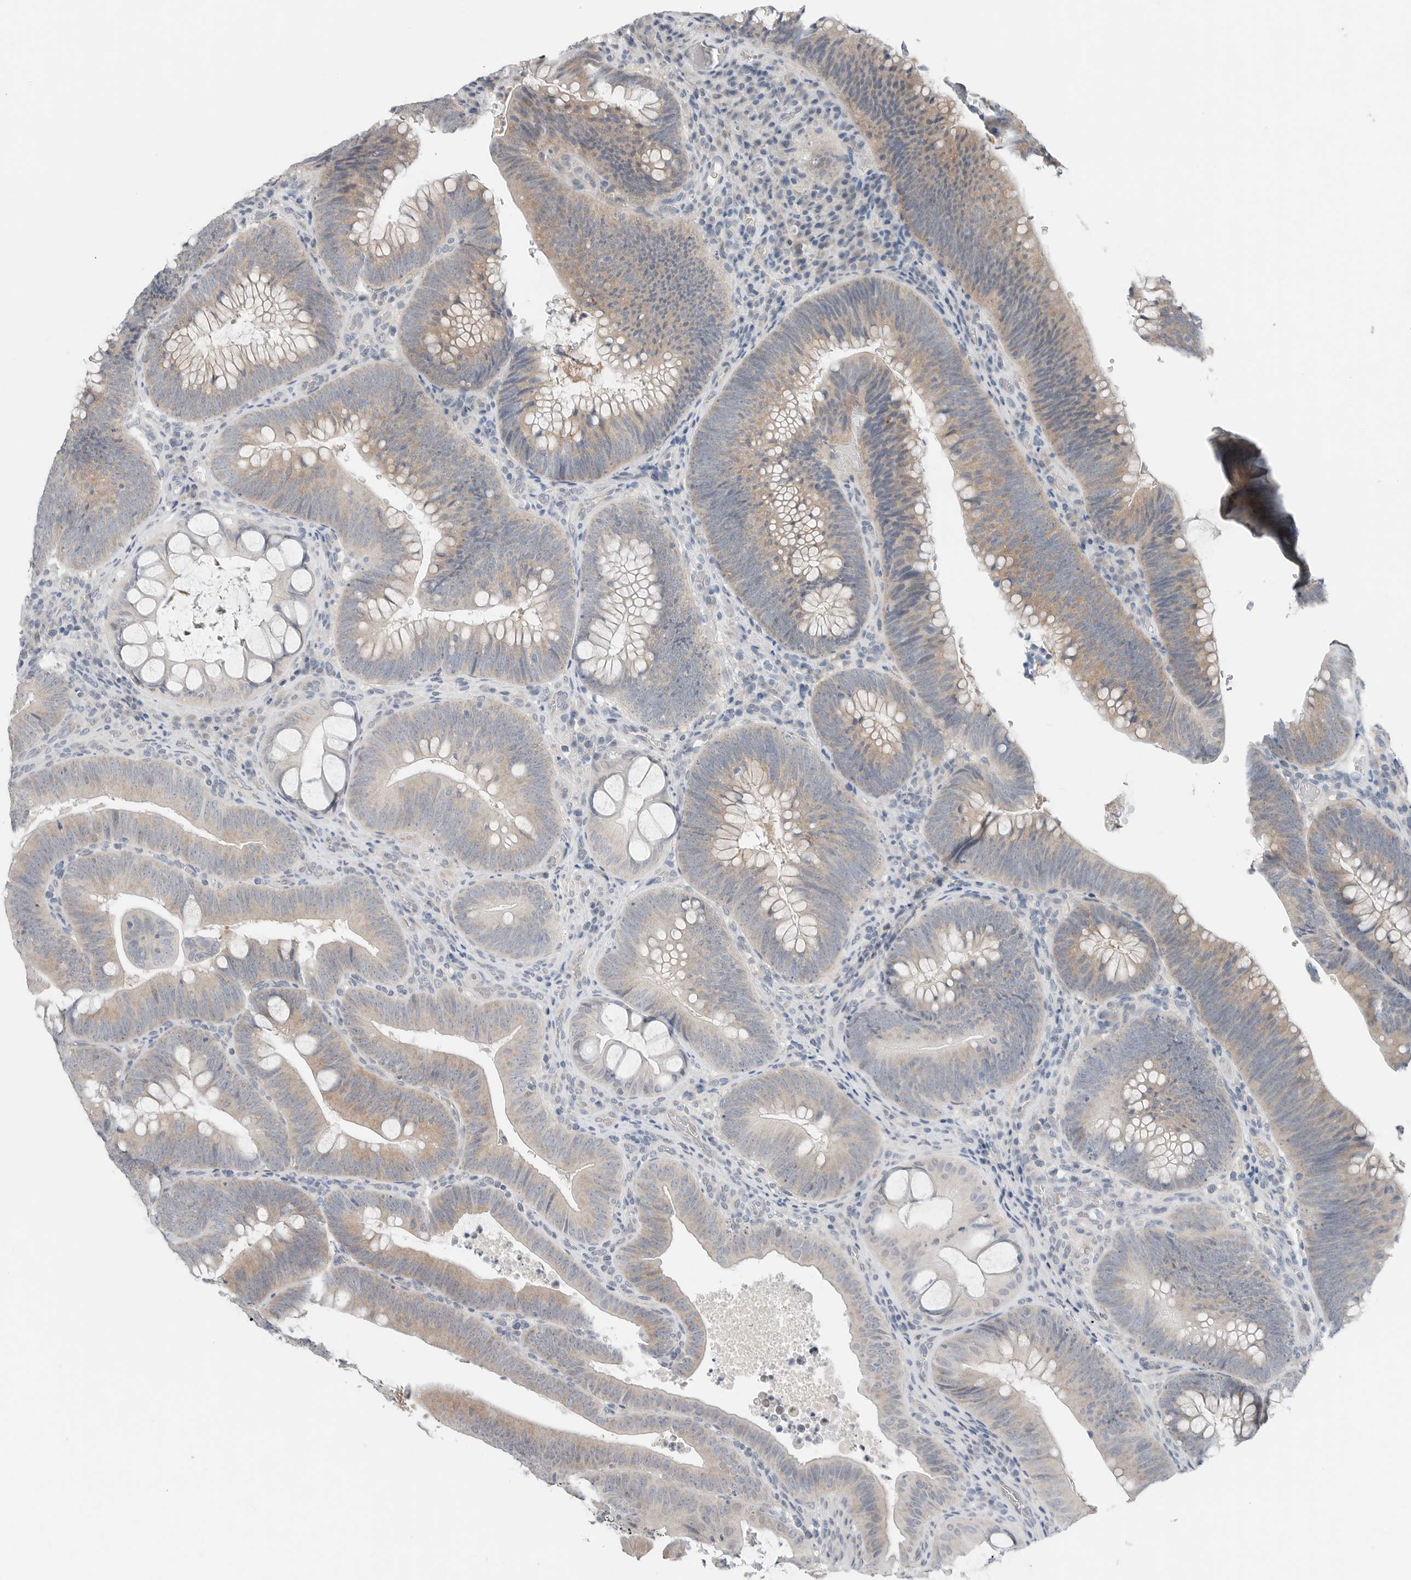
{"staining": {"intensity": "weak", "quantity": "25%-75%", "location": "cytoplasmic/membranous"}, "tissue": "colorectal cancer", "cell_type": "Tumor cells", "image_type": "cancer", "snomed": [{"axis": "morphology", "description": "Normal tissue, NOS"}, {"axis": "topography", "description": "Colon"}], "caption": "Approximately 25%-75% of tumor cells in colorectal cancer display weak cytoplasmic/membranous protein staining as visualized by brown immunohistochemical staining.", "gene": "FCRLB", "patient": {"sex": "female", "age": 82}}